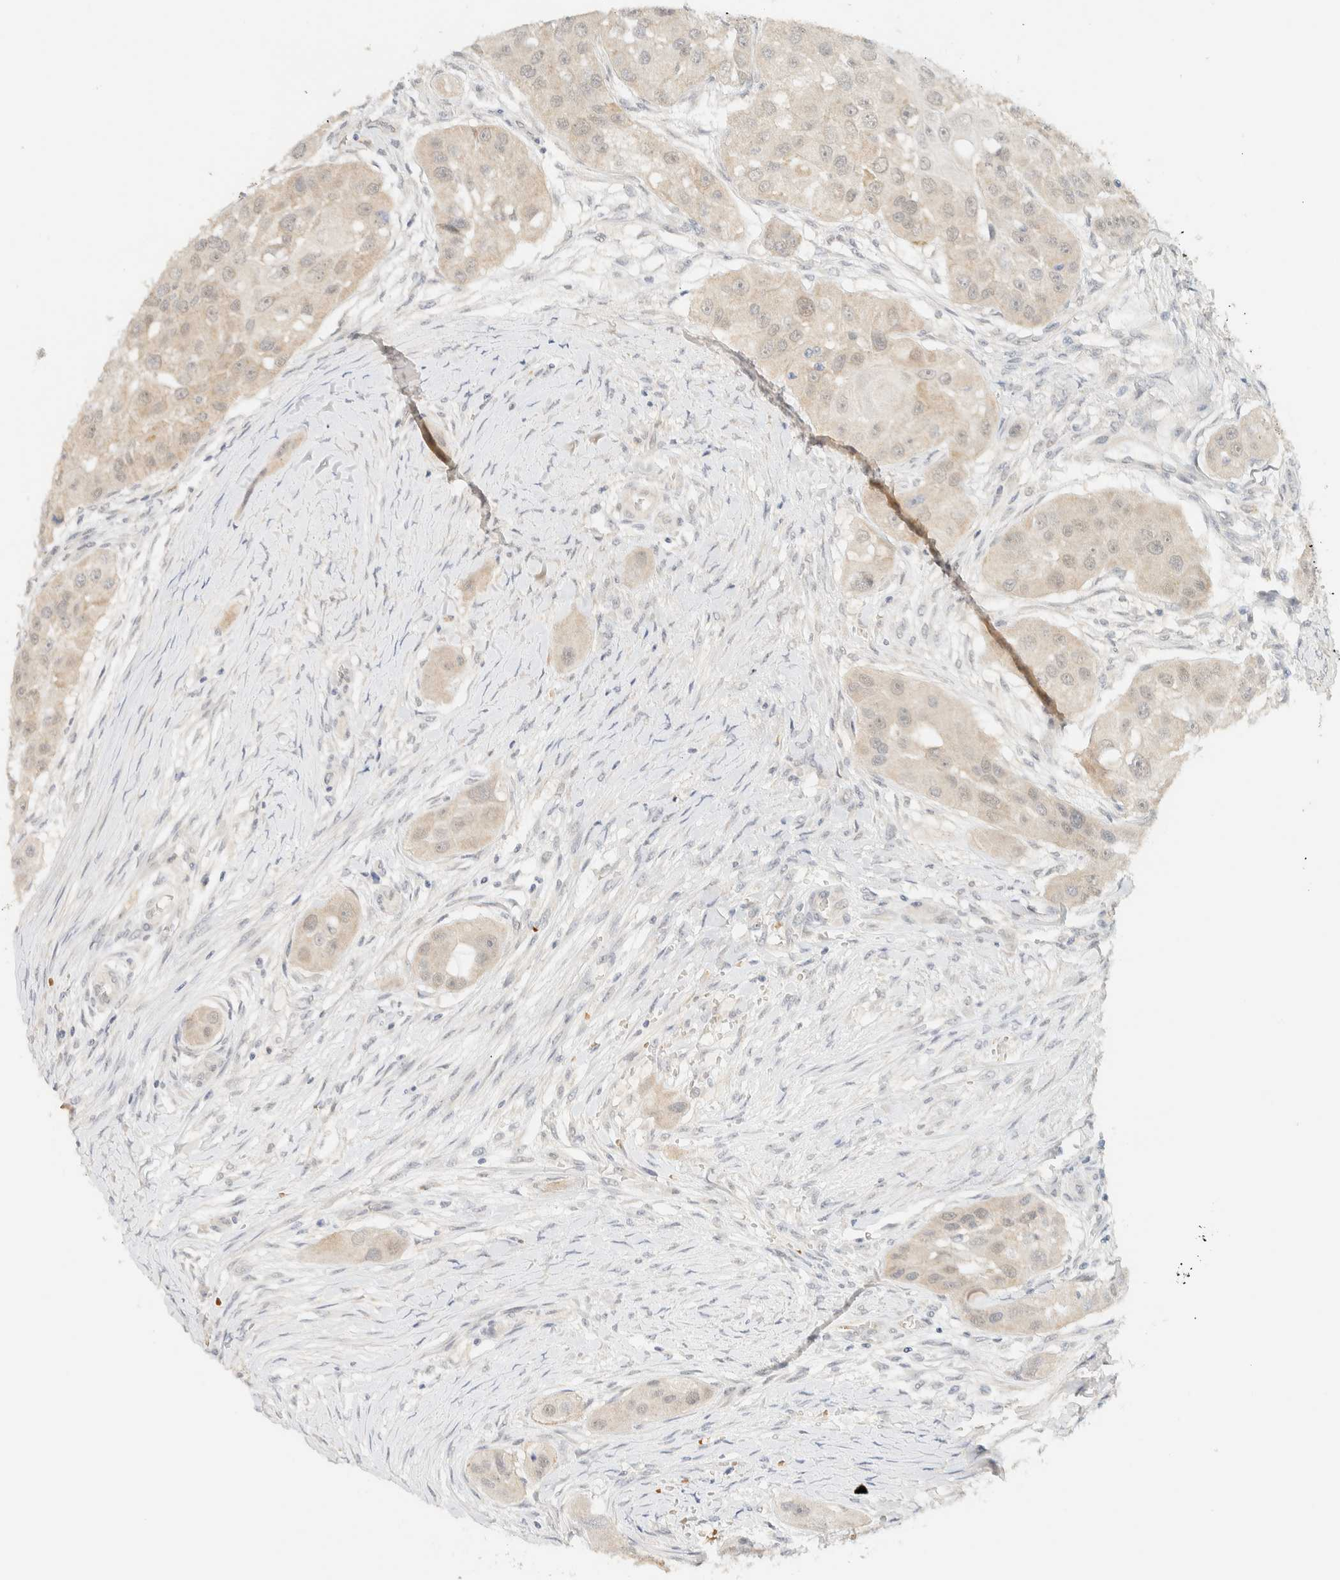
{"staining": {"intensity": "weak", "quantity": "<25%", "location": "cytoplasmic/membranous"}, "tissue": "head and neck cancer", "cell_type": "Tumor cells", "image_type": "cancer", "snomed": [{"axis": "morphology", "description": "Normal tissue, NOS"}, {"axis": "morphology", "description": "Squamous cell carcinoma, NOS"}, {"axis": "topography", "description": "Skeletal muscle"}, {"axis": "topography", "description": "Head-Neck"}], "caption": "Squamous cell carcinoma (head and neck) was stained to show a protein in brown. There is no significant staining in tumor cells.", "gene": "TNK1", "patient": {"sex": "male", "age": 51}}